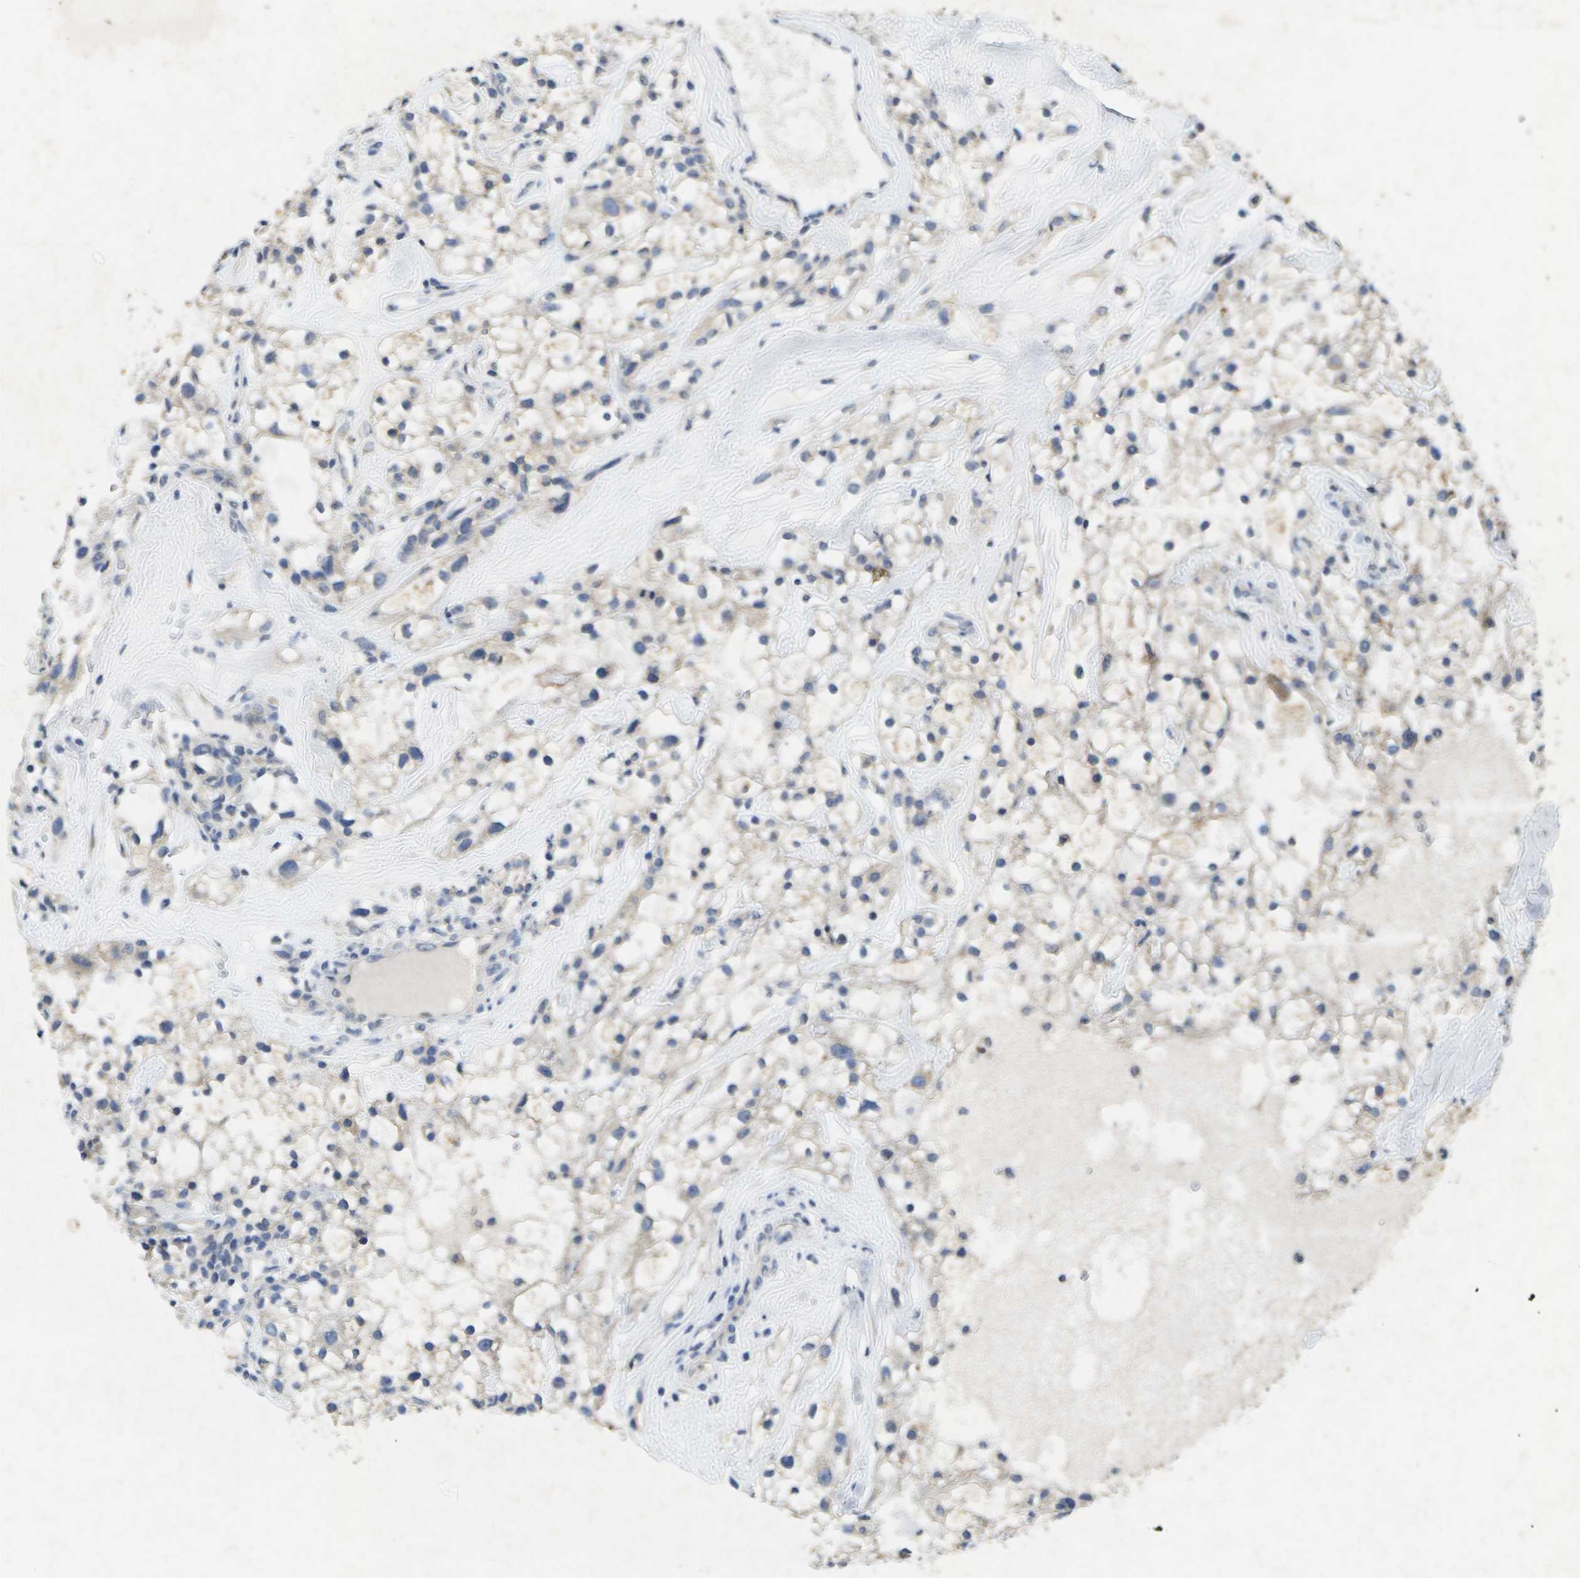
{"staining": {"intensity": "weak", "quantity": "<25%", "location": "cytoplasmic/membranous"}, "tissue": "renal cancer", "cell_type": "Tumor cells", "image_type": "cancer", "snomed": [{"axis": "morphology", "description": "Adenocarcinoma, NOS"}, {"axis": "topography", "description": "Kidney"}], "caption": "Immunohistochemistry (IHC) of human renal adenocarcinoma displays no positivity in tumor cells. (Brightfield microscopy of DAB (3,3'-diaminobenzidine) immunohistochemistry at high magnification).", "gene": "KDELR1", "patient": {"sex": "female", "age": 60}}